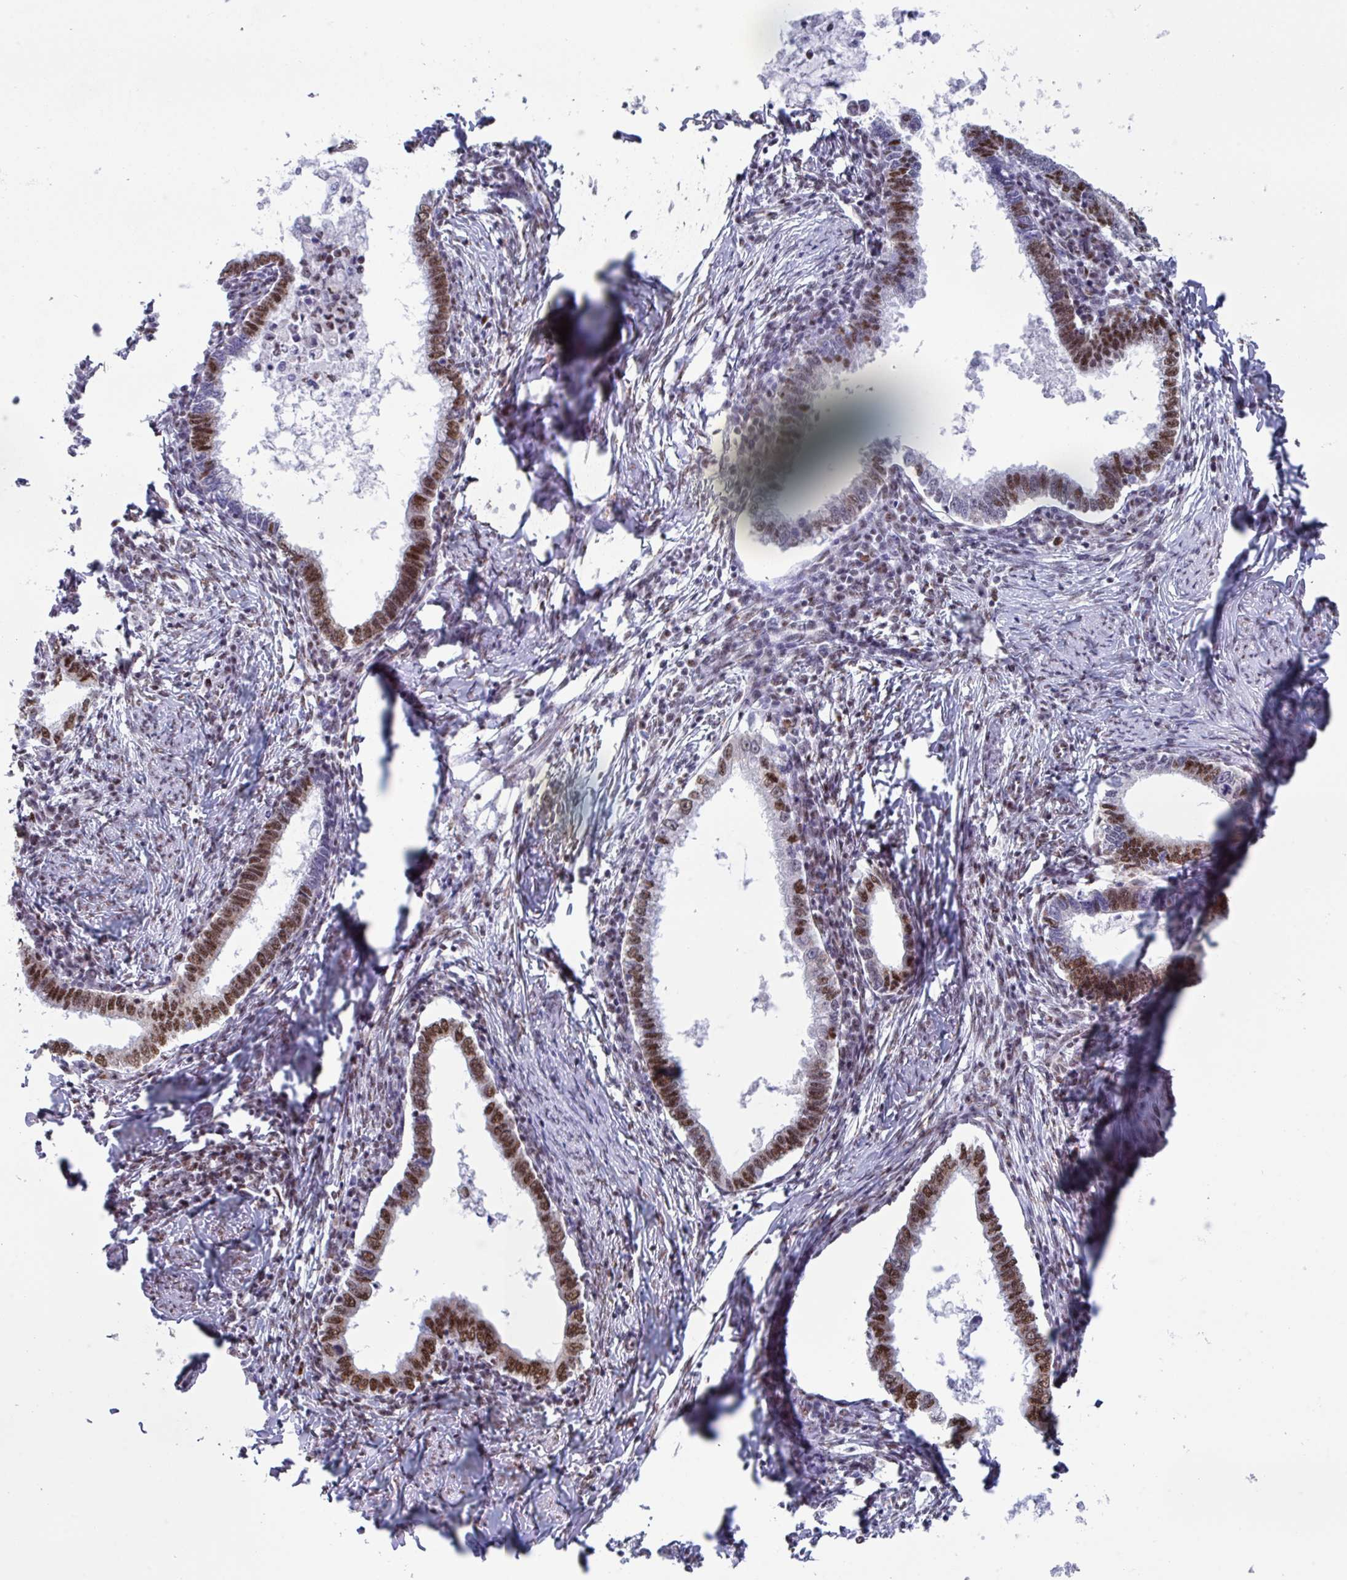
{"staining": {"intensity": "strong", "quantity": "25%-75%", "location": "nuclear"}, "tissue": "cervical cancer", "cell_type": "Tumor cells", "image_type": "cancer", "snomed": [{"axis": "morphology", "description": "Adenocarcinoma, NOS"}, {"axis": "topography", "description": "Cervix"}], "caption": "IHC histopathology image of cervical adenocarcinoma stained for a protein (brown), which displays high levels of strong nuclear expression in about 25%-75% of tumor cells.", "gene": "PUF60", "patient": {"sex": "female", "age": 36}}